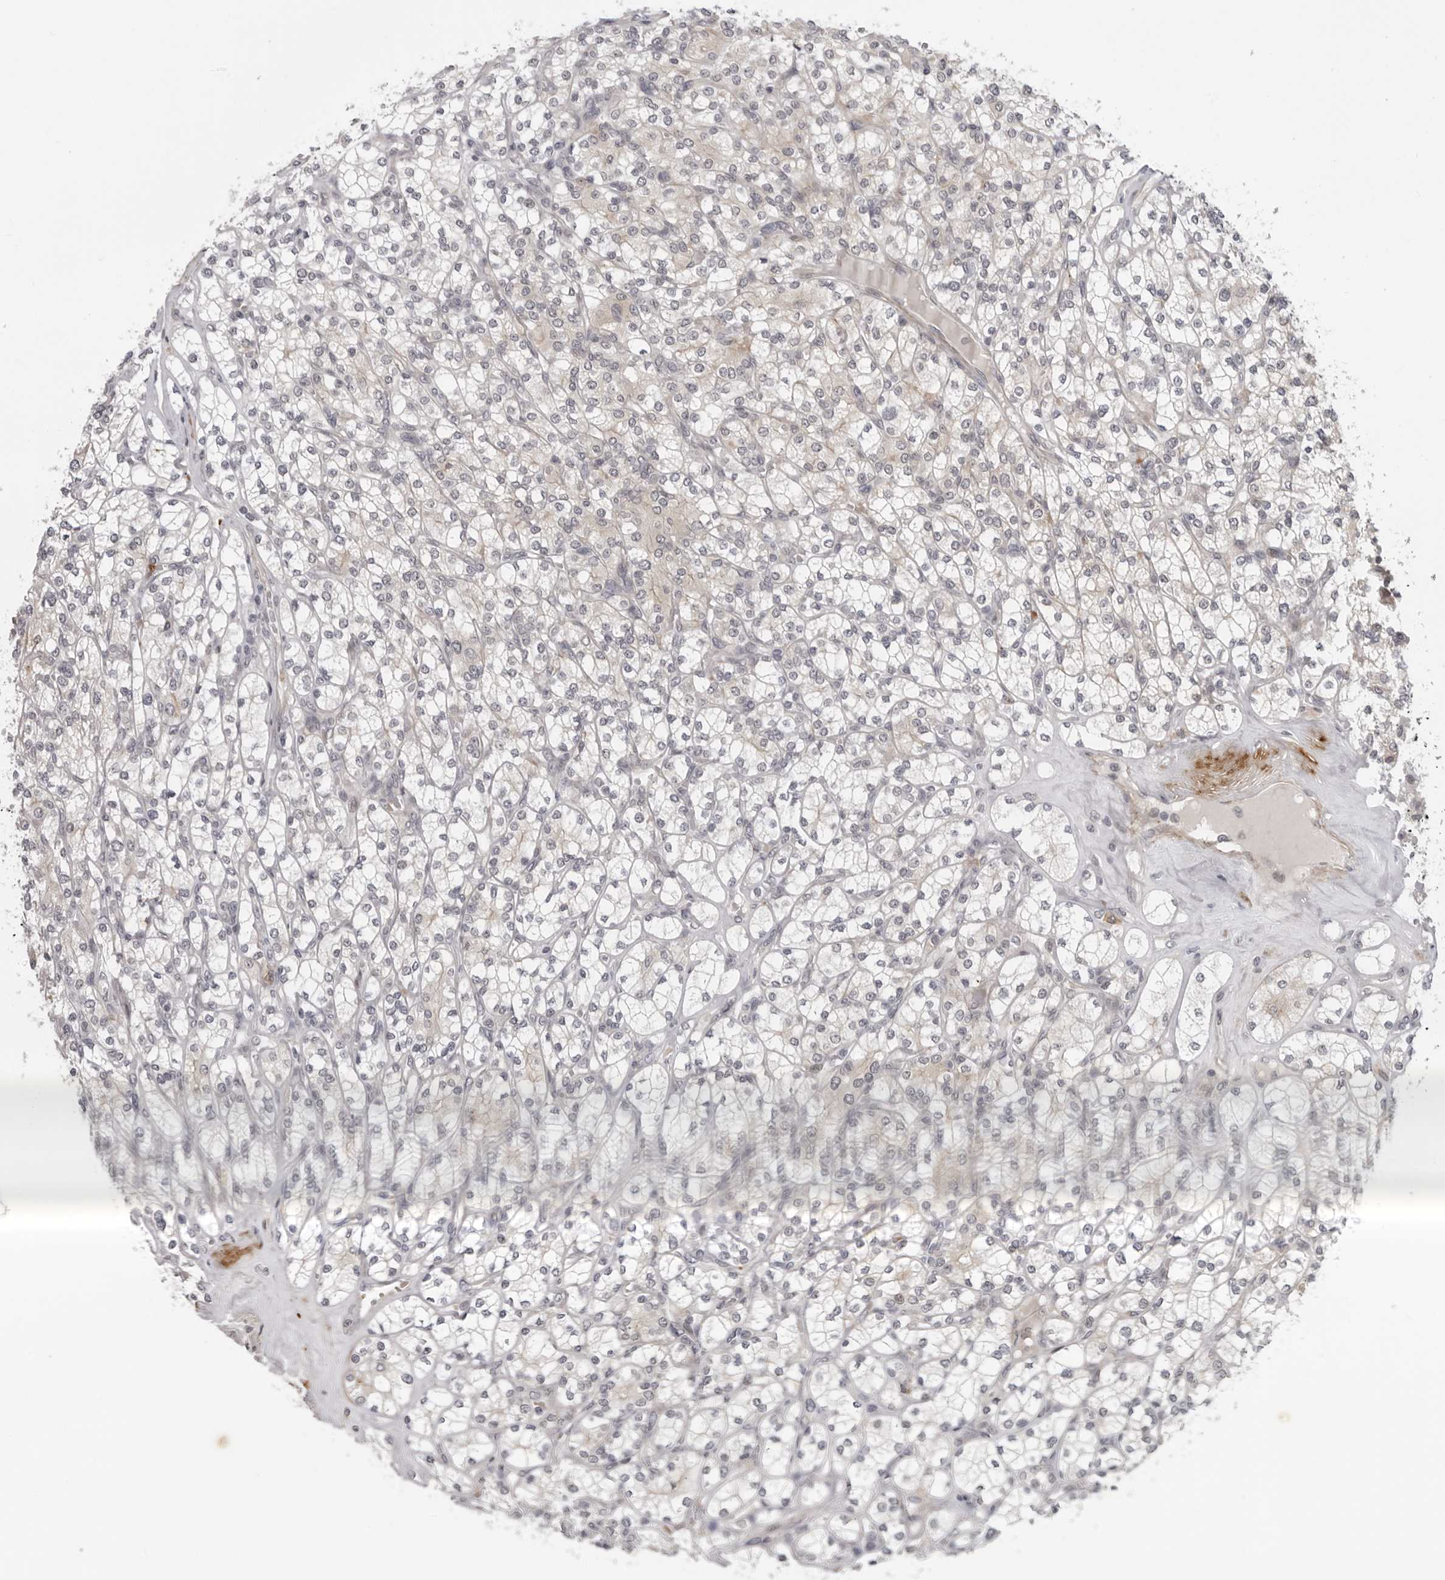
{"staining": {"intensity": "weak", "quantity": "<25%", "location": "cytoplasmic/membranous"}, "tissue": "renal cancer", "cell_type": "Tumor cells", "image_type": "cancer", "snomed": [{"axis": "morphology", "description": "Adenocarcinoma, NOS"}, {"axis": "topography", "description": "Kidney"}], "caption": "Tumor cells show no significant protein positivity in renal adenocarcinoma.", "gene": "ALPK2", "patient": {"sex": "male", "age": 77}}